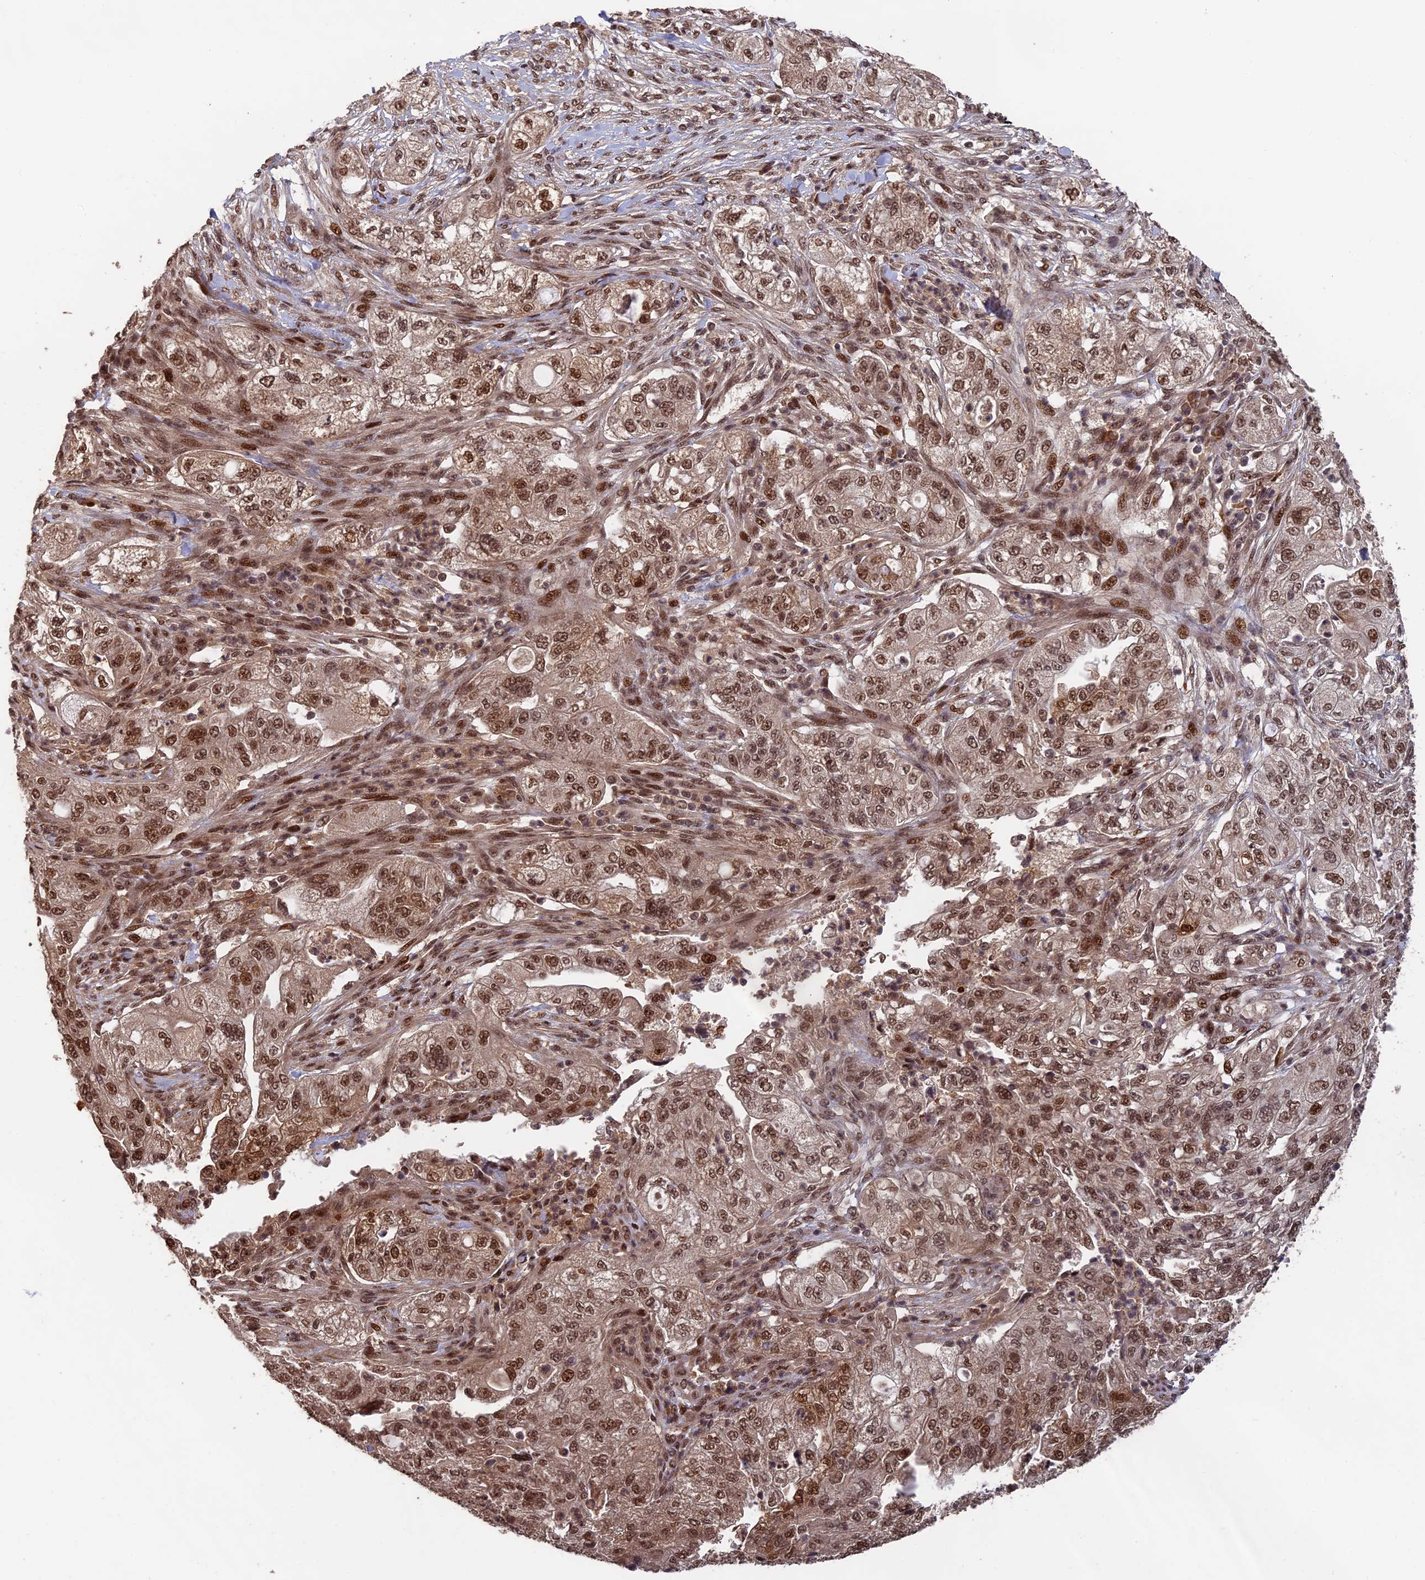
{"staining": {"intensity": "moderate", "quantity": ">75%", "location": "cytoplasmic/membranous,nuclear"}, "tissue": "pancreatic cancer", "cell_type": "Tumor cells", "image_type": "cancer", "snomed": [{"axis": "morphology", "description": "Adenocarcinoma, NOS"}, {"axis": "topography", "description": "Pancreas"}], "caption": "The image exhibits immunohistochemical staining of pancreatic cancer (adenocarcinoma). There is moderate cytoplasmic/membranous and nuclear staining is seen in approximately >75% of tumor cells.", "gene": "OSBPL1A", "patient": {"sex": "female", "age": 78}}